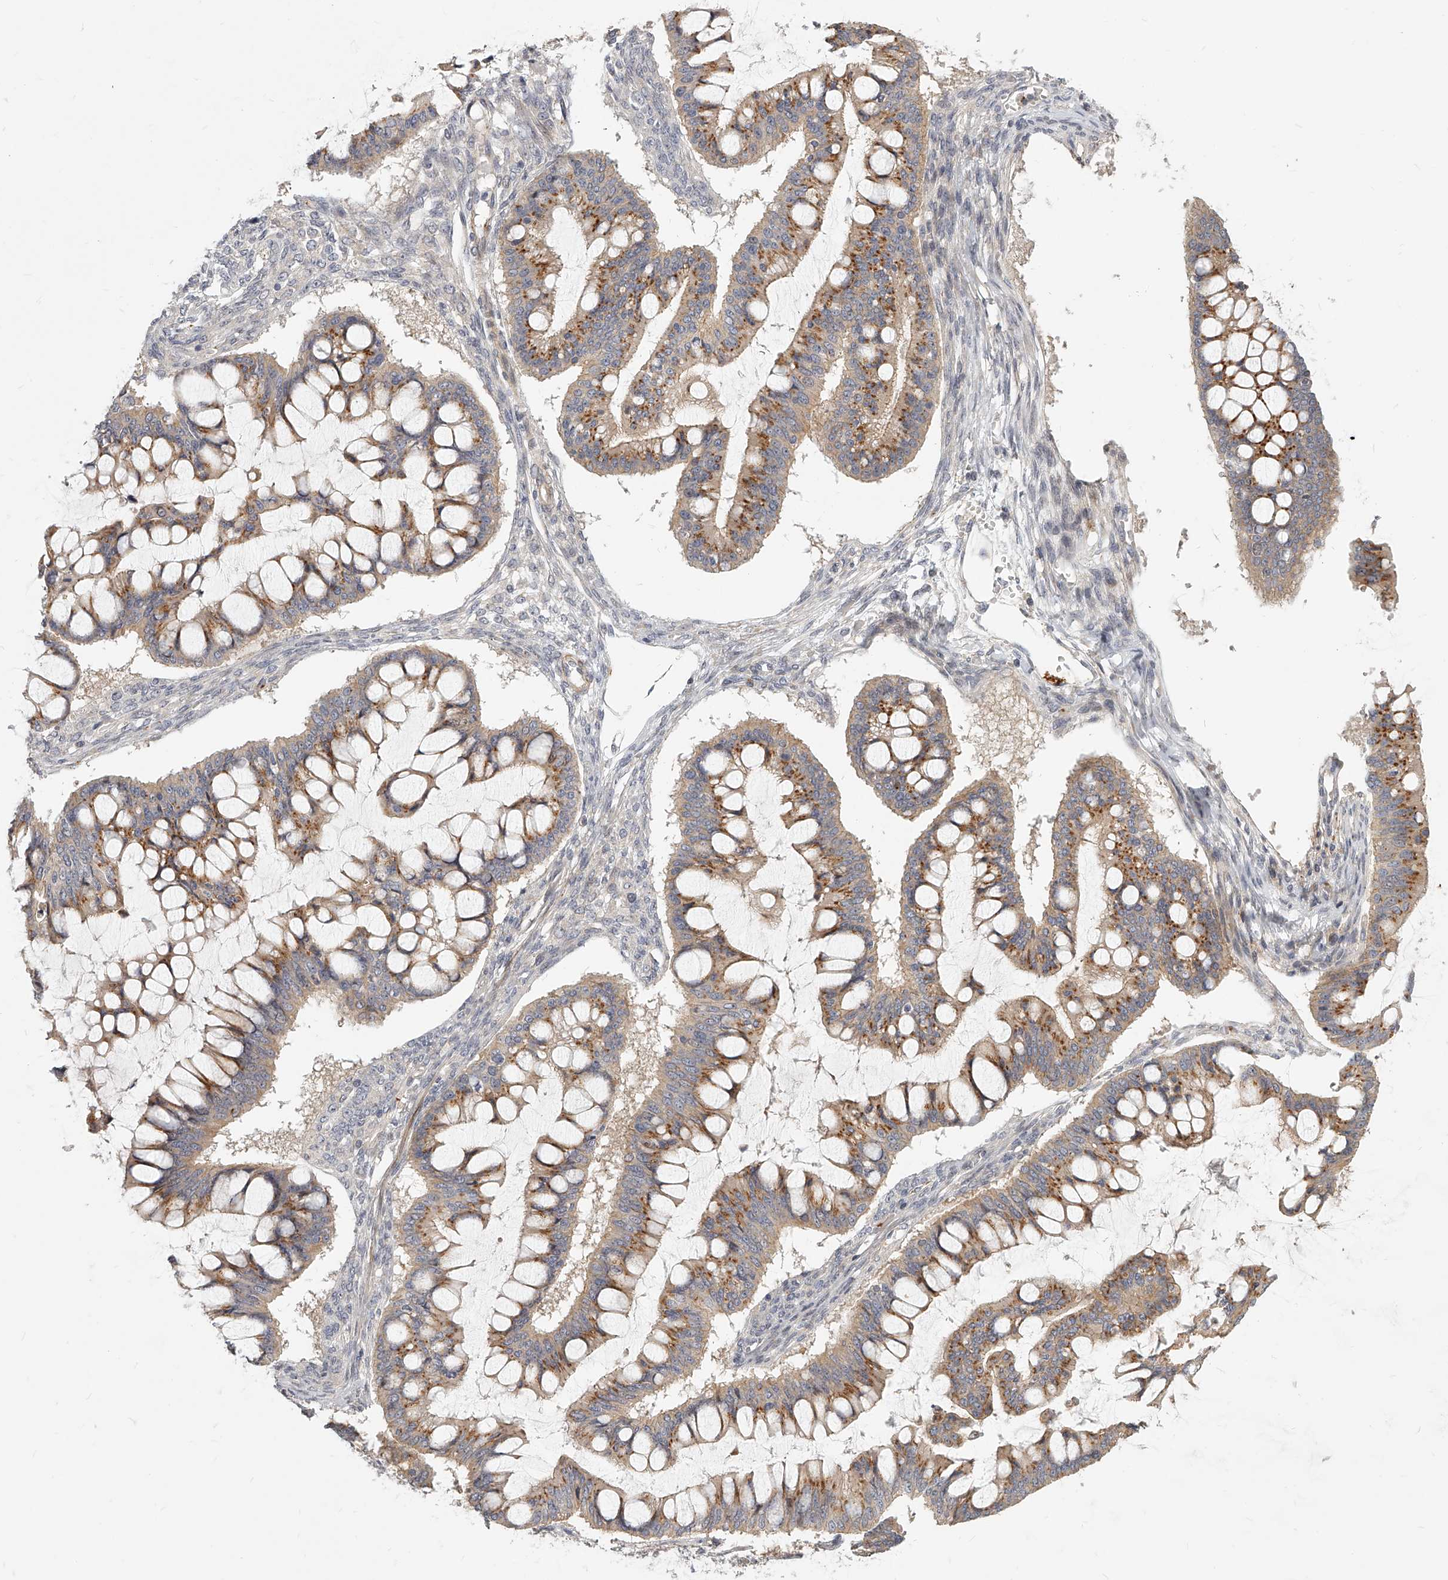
{"staining": {"intensity": "moderate", "quantity": ">75%", "location": "cytoplasmic/membranous"}, "tissue": "ovarian cancer", "cell_type": "Tumor cells", "image_type": "cancer", "snomed": [{"axis": "morphology", "description": "Cystadenocarcinoma, mucinous, NOS"}, {"axis": "topography", "description": "Ovary"}], "caption": "An image of human mucinous cystadenocarcinoma (ovarian) stained for a protein displays moderate cytoplasmic/membranous brown staining in tumor cells.", "gene": "SLC37A1", "patient": {"sex": "female", "age": 73}}